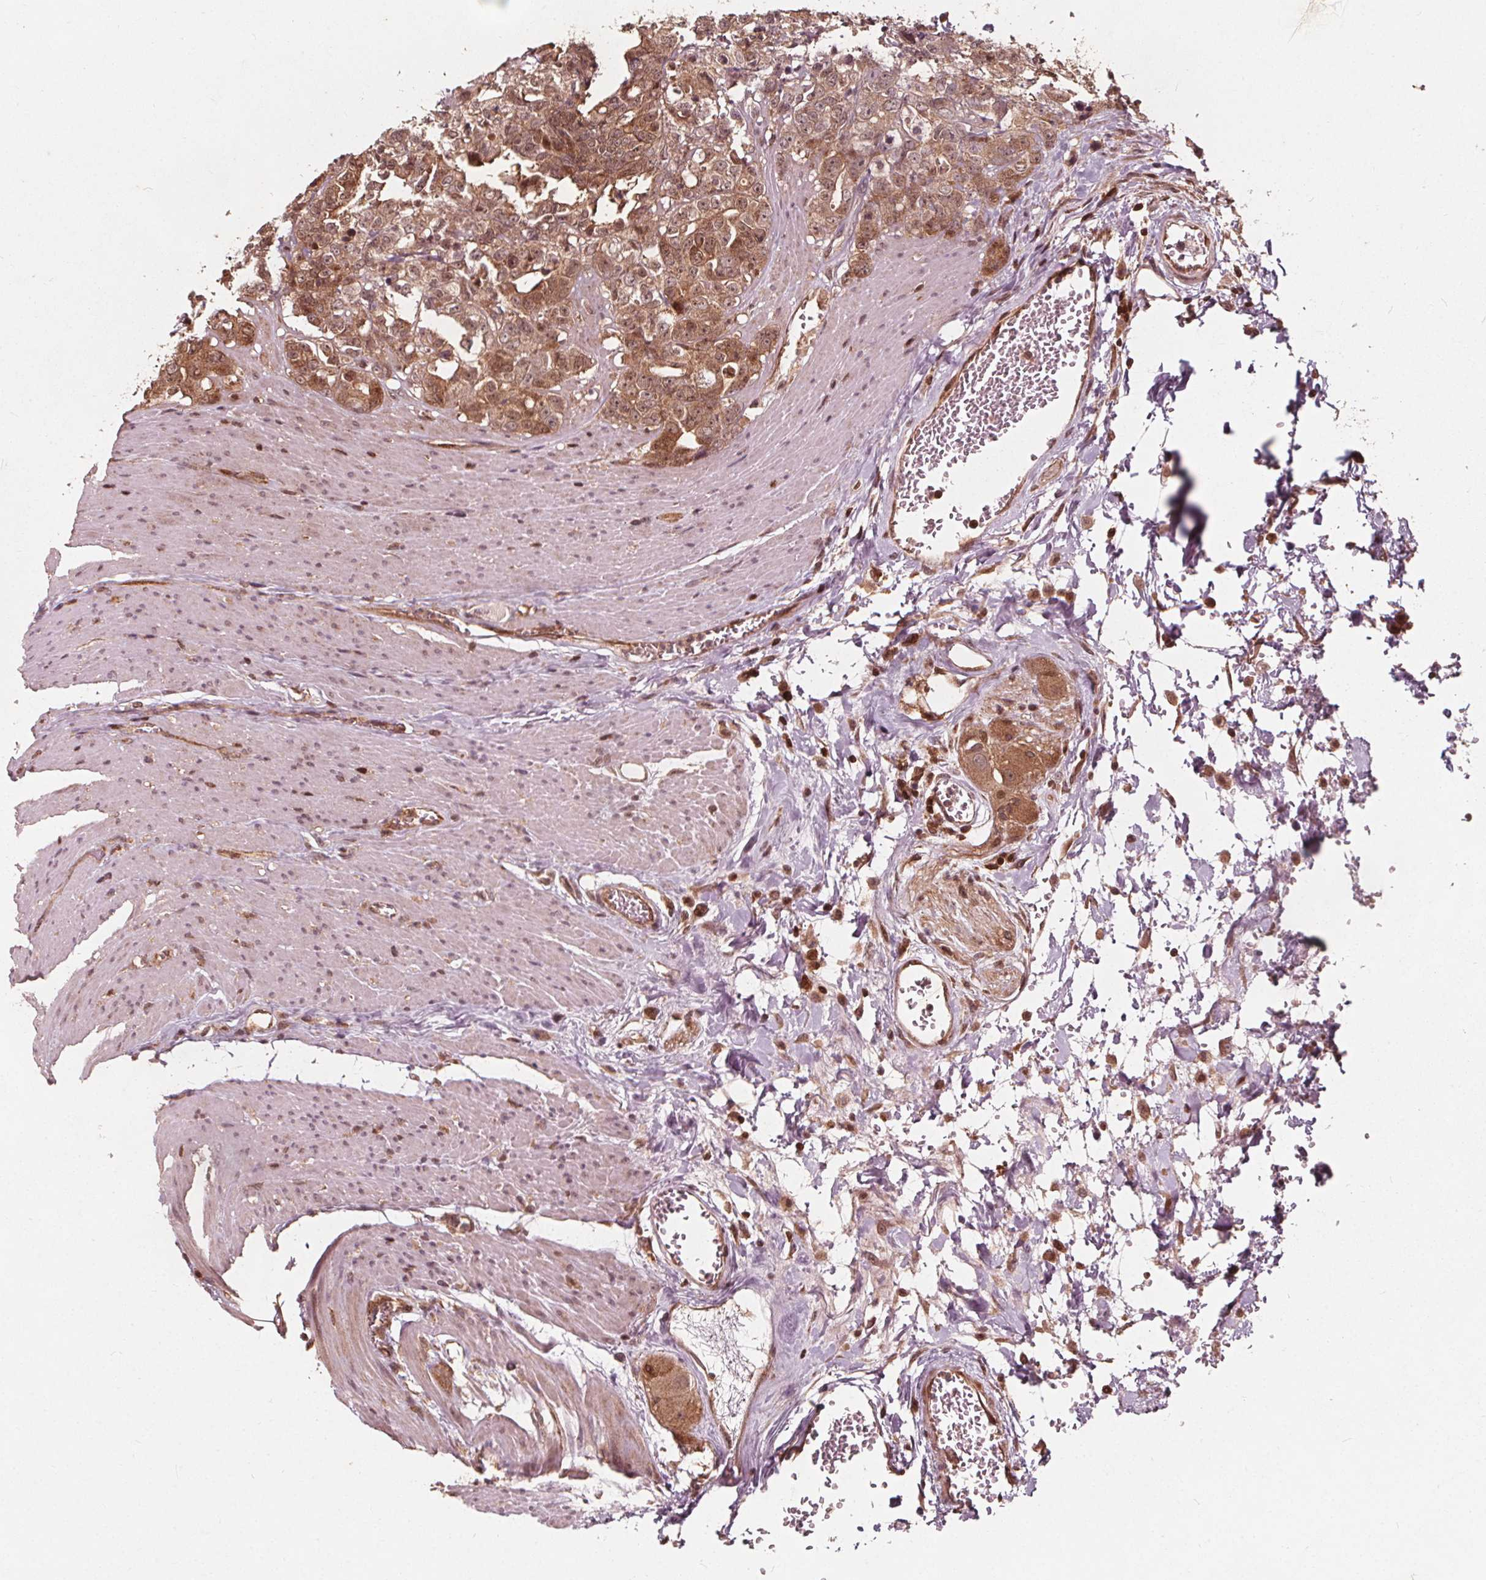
{"staining": {"intensity": "moderate", "quantity": ">75%", "location": "cytoplasmic/membranous,nuclear"}, "tissue": "colorectal cancer", "cell_type": "Tumor cells", "image_type": "cancer", "snomed": [{"axis": "morphology", "description": "Adenocarcinoma, NOS"}, {"axis": "topography", "description": "Rectum"}], "caption": "Immunohistochemical staining of colorectal cancer displays medium levels of moderate cytoplasmic/membranous and nuclear expression in about >75% of tumor cells.", "gene": "AIP", "patient": {"sex": "female", "age": 62}}